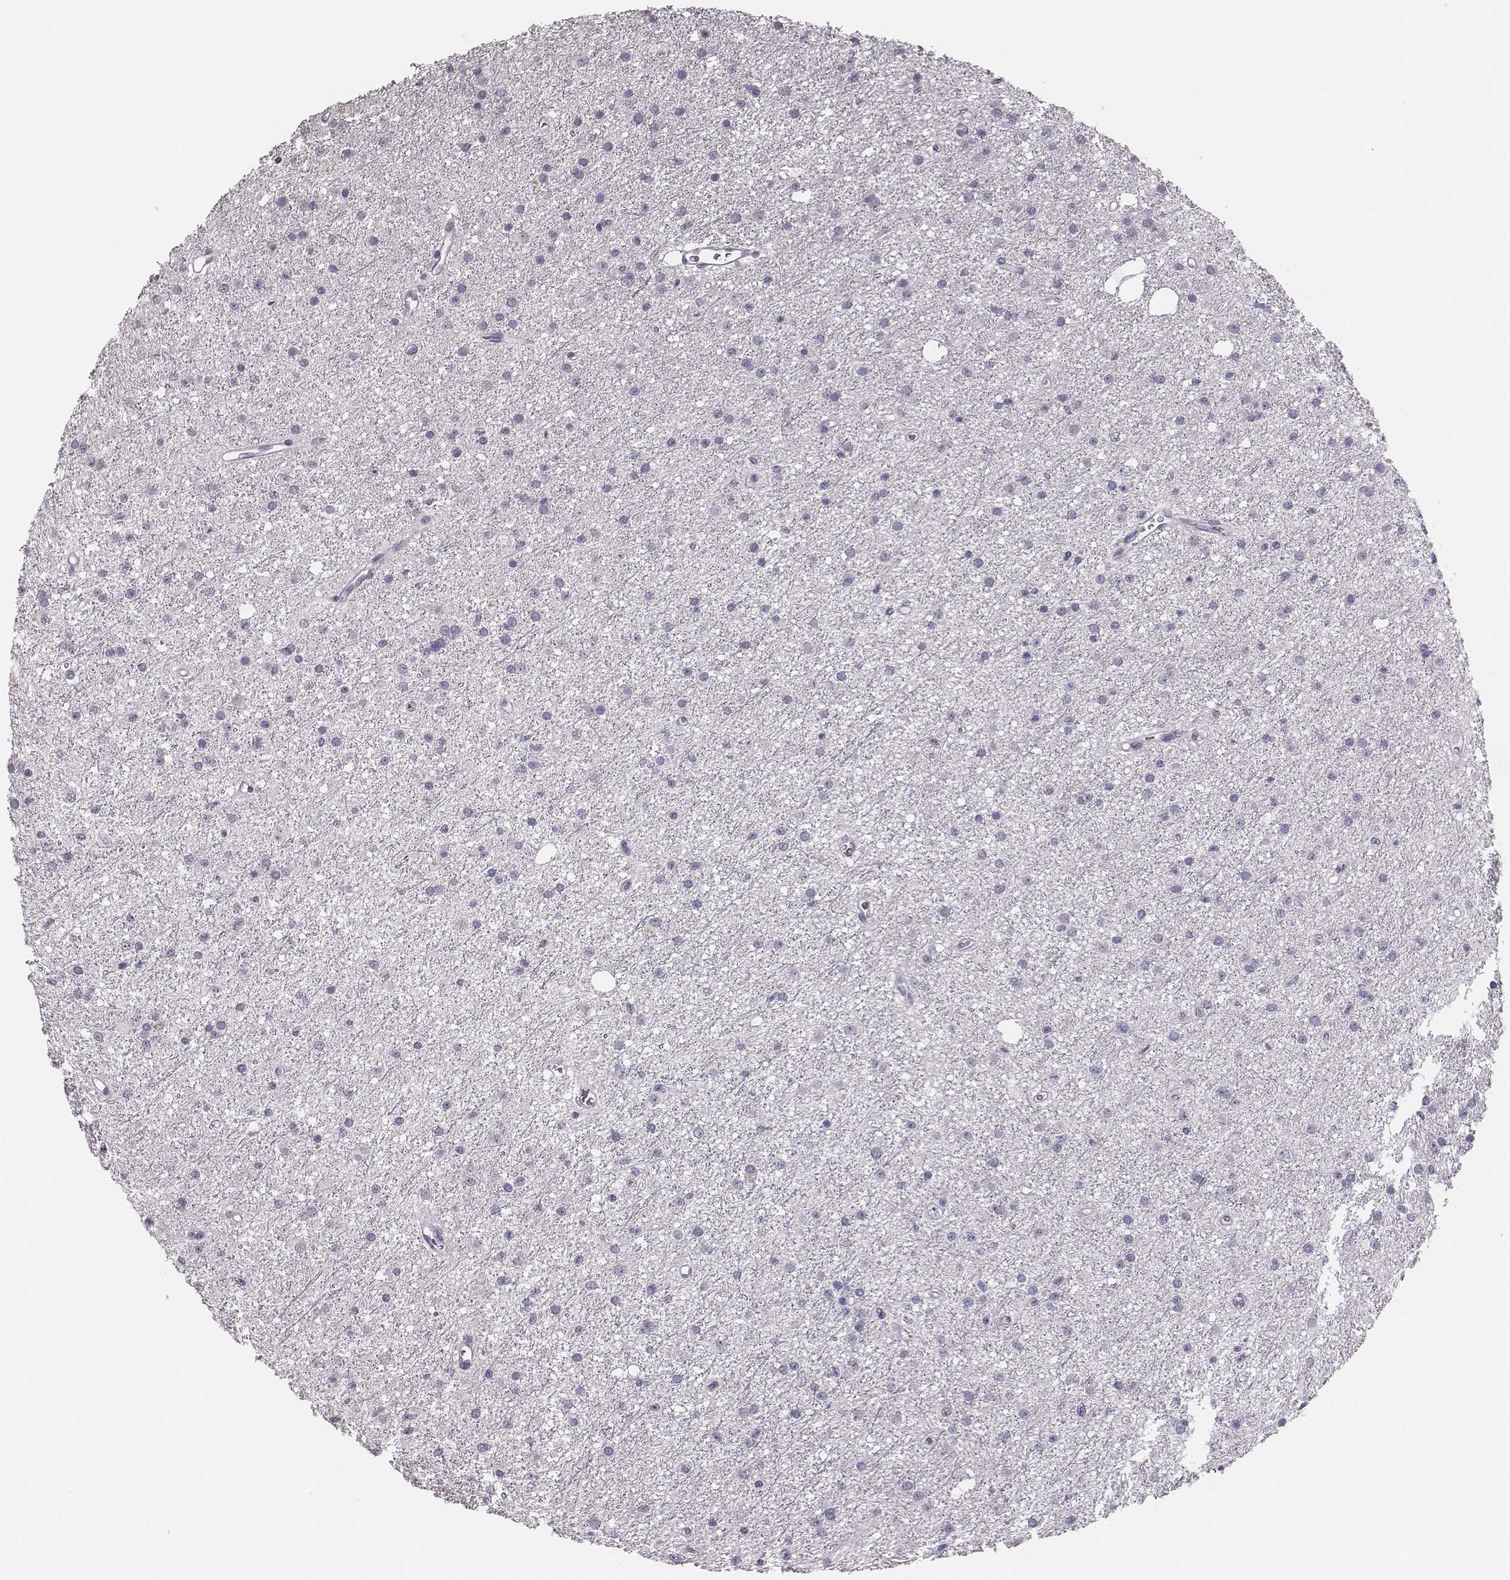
{"staining": {"intensity": "negative", "quantity": "none", "location": "none"}, "tissue": "glioma", "cell_type": "Tumor cells", "image_type": "cancer", "snomed": [{"axis": "morphology", "description": "Glioma, malignant, Low grade"}, {"axis": "topography", "description": "Brain"}], "caption": "Immunohistochemistry (IHC) micrograph of neoplastic tissue: human glioma stained with DAB shows no significant protein expression in tumor cells.", "gene": "ADGRF4", "patient": {"sex": "male", "age": 27}}